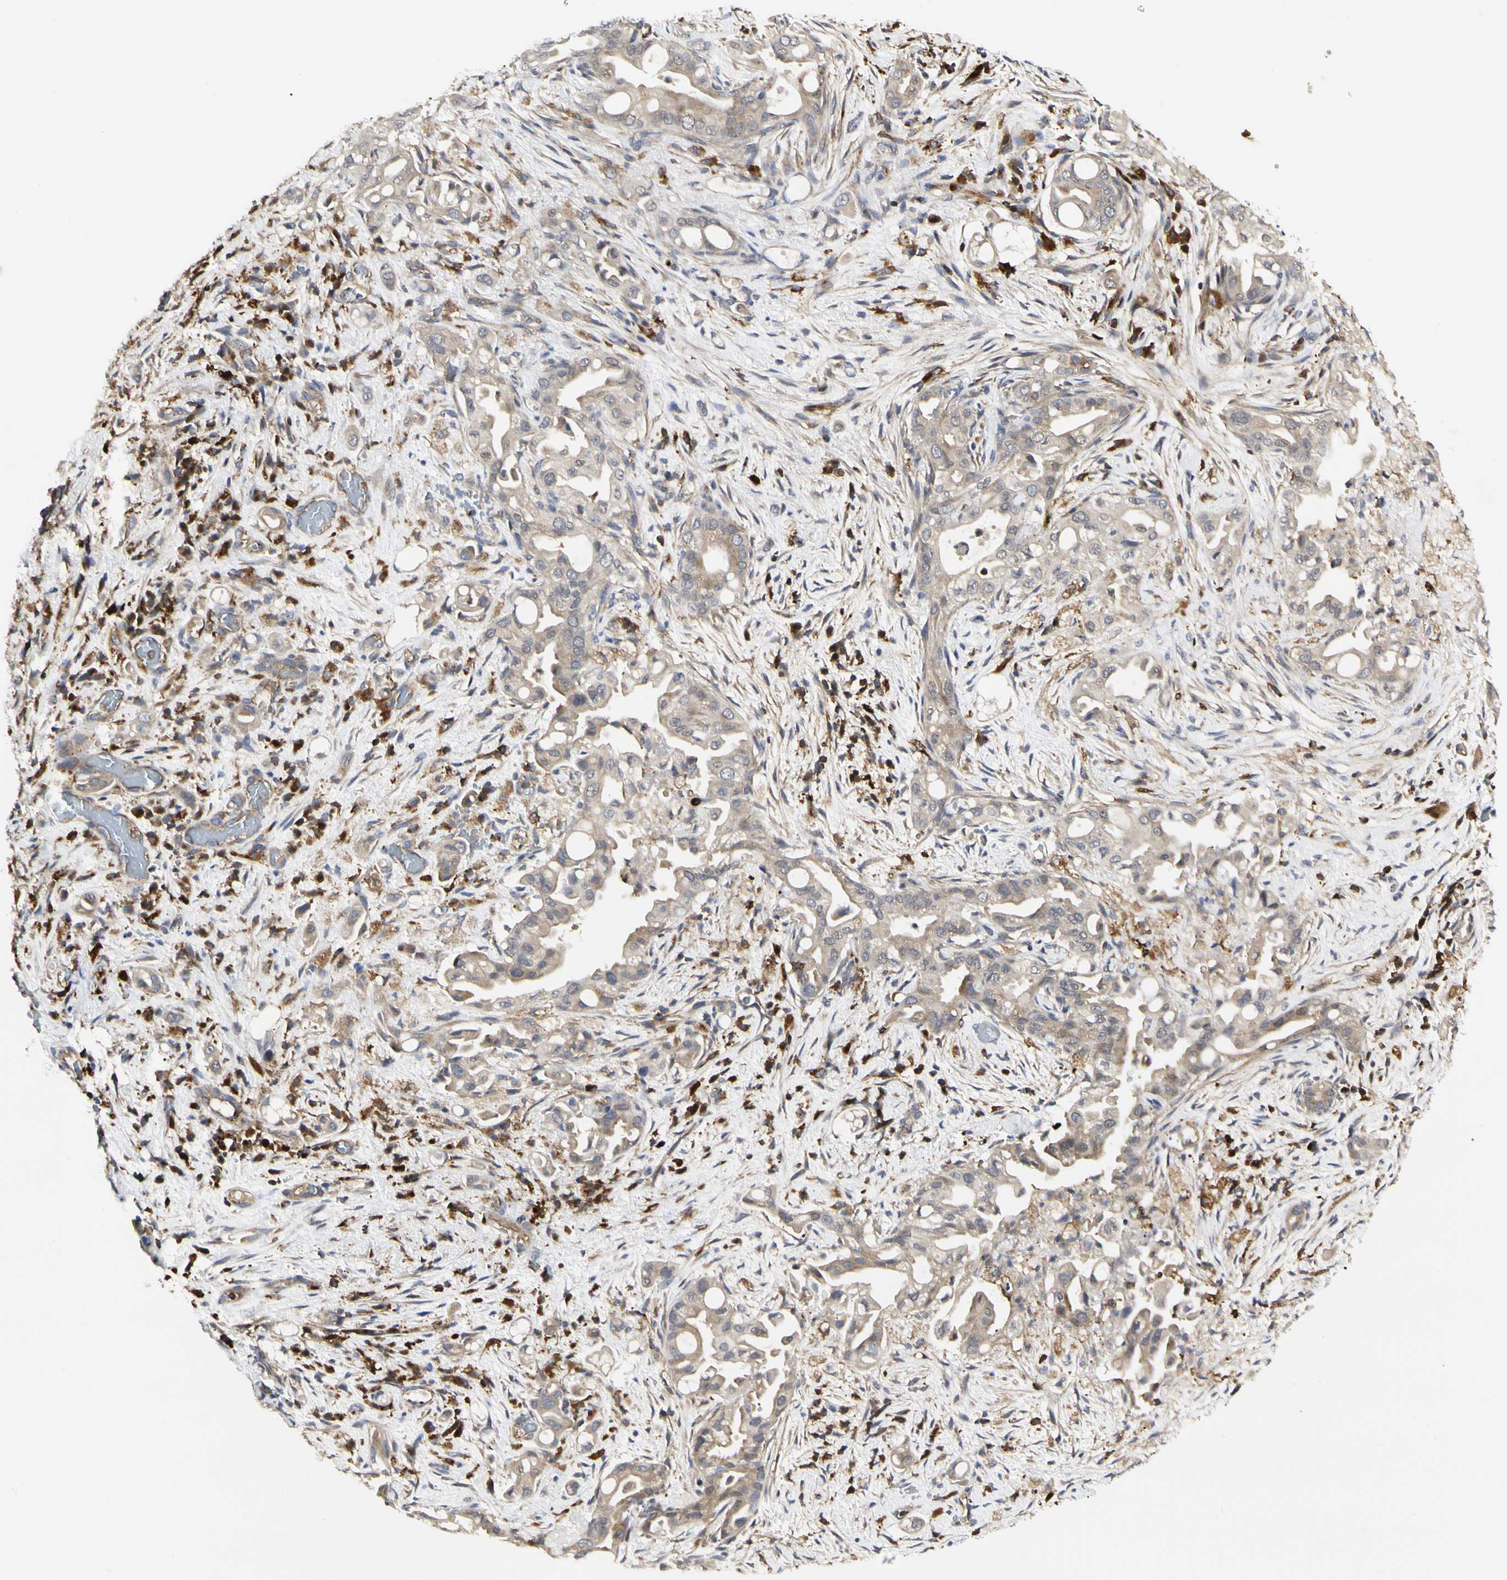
{"staining": {"intensity": "weak", "quantity": ">75%", "location": "cytoplasmic/membranous"}, "tissue": "liver cancer", "cell_type": "Tumor cells", "image_type": "cancer", "snomed": [{"axis": "morphology", "description": "Cholangiocarcinoma"}, {"axis": "topography", "description": "Liver"}], "caption": "The image shows staining of cholangiocarcinoma (liver), revealing weak cytoplasmic/membranous protein staining (brown color) within tumor cells.", "gene": "NAPG", "patient": {"sex": "female", "age": 68}}